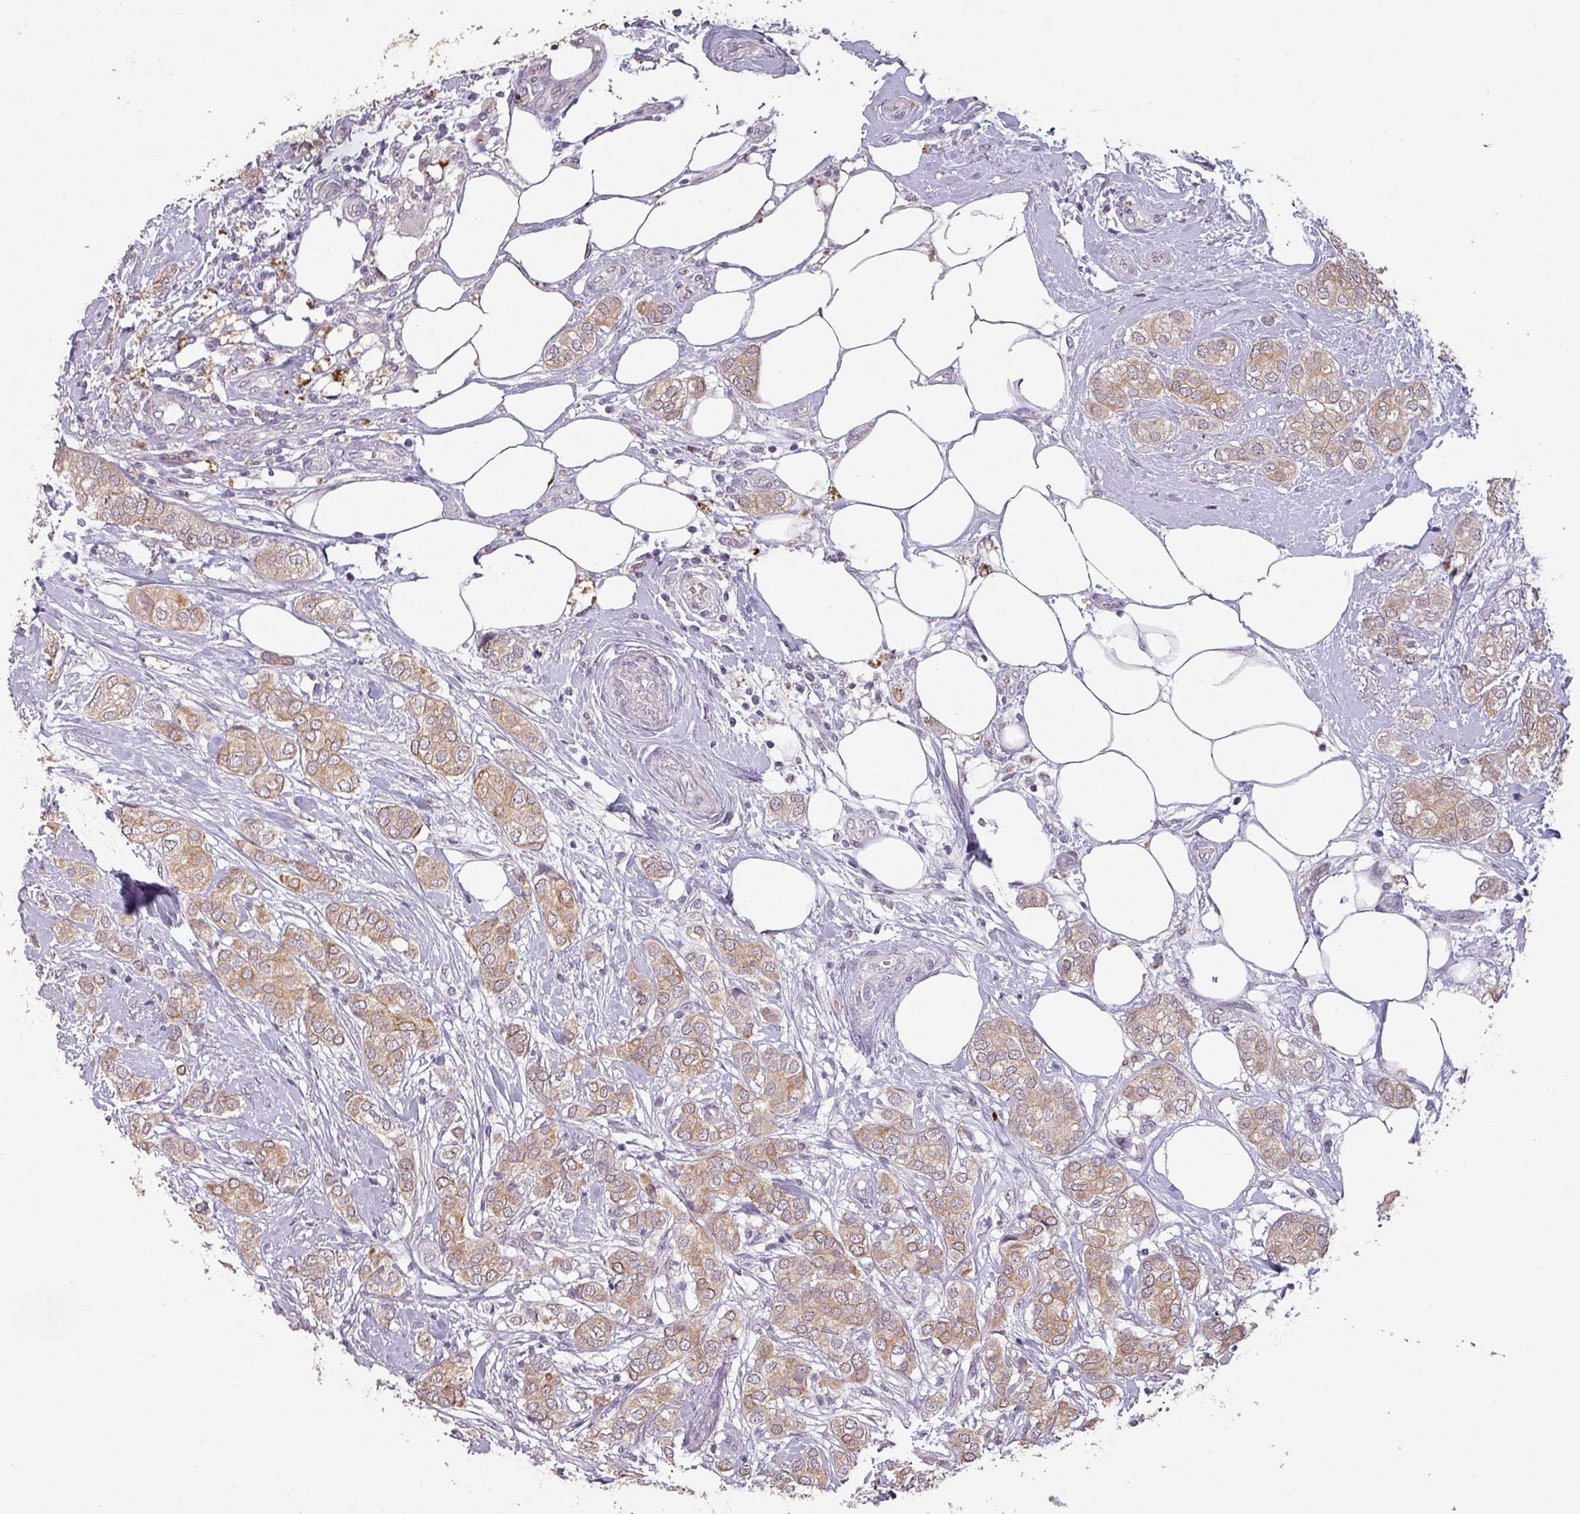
{"staining": {"intensity": "moderate", "quantity": ">75%", "location": "cytoplasmic/membranous"}, "tissue": "breast cancer", "cell_type": "Tumor cells", "image_type": "cancer", "snomed": [{"axis": "morphology", "description": "Duct carcinoma"}, {"axis": "topography", "description": "Breast"}], "caption": "Immunohistochemistry image of neoplastic tissue: breast cancer (infiltrating ductal carcinoma) stained using immunohistochemistry reveals medium levels of moderate protein expression localized specifically in the cytoplasmic/membranous of tumor cells, appearing as a cytoplasmic/membranous brown color.", "gene": "LYPLA1", "patient": {"sex": "female", "age": 73}}